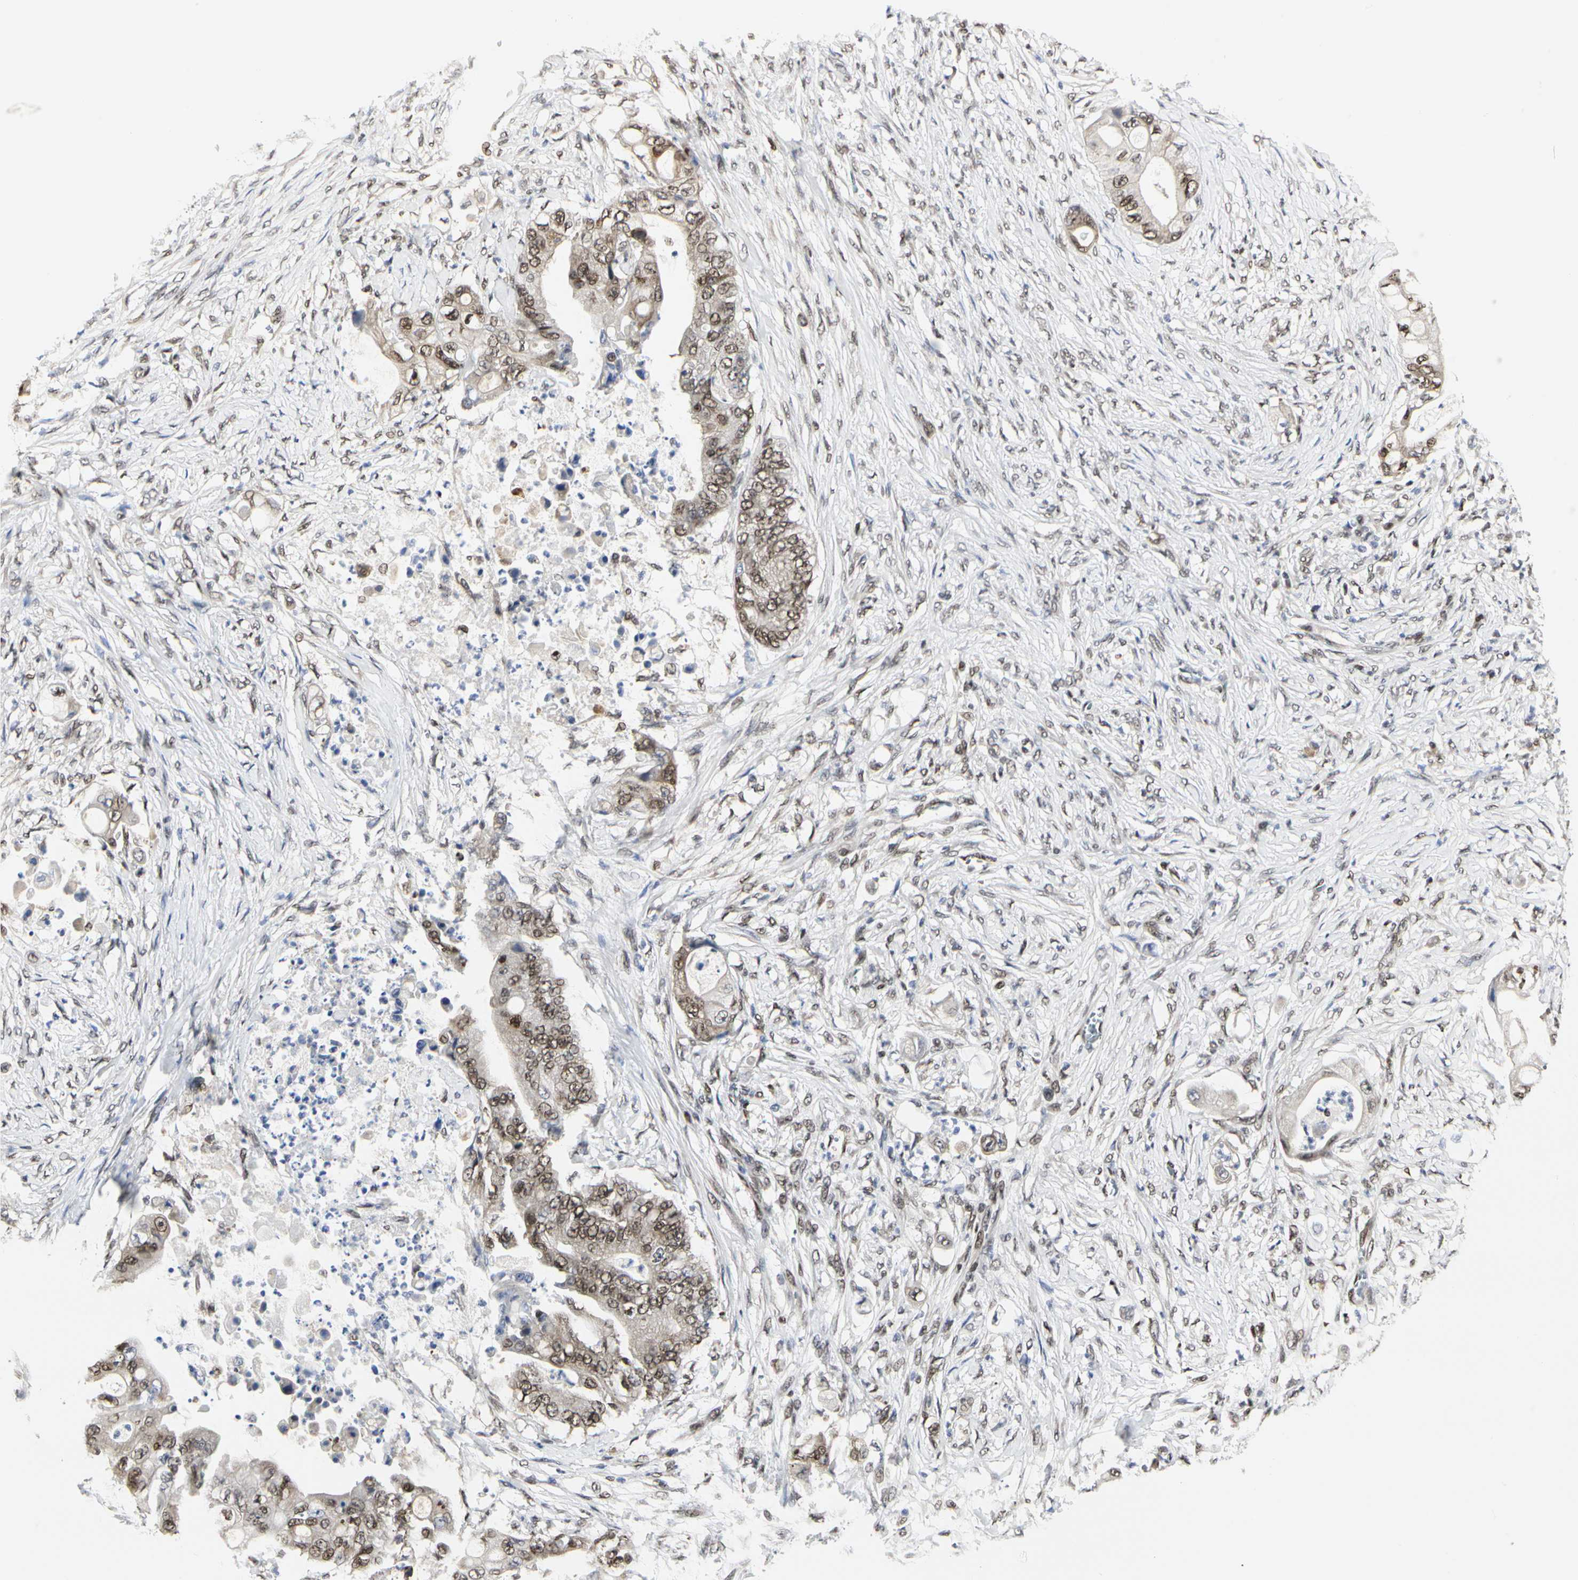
{"staining": {"intensity": "moderate", "quantity": ">75%", "location": "nuclear"}, "tissue": "stomach cancer", "cell_type": "Tumor cells", "image_type": "cancer", "snomed": [{"axis": "morphology", "description": "Adenocarcinoma, NOS"}, {"axis": "topography", "description": "Stomach"}], "caption": "Protein expression analysis of human adenocarcinoma (stomach) reveals moderate nuclear positivity in approximately >75% of tumor cells.", "gene": "PRMT3", "patient": {"sex": "female", "age": 73}}